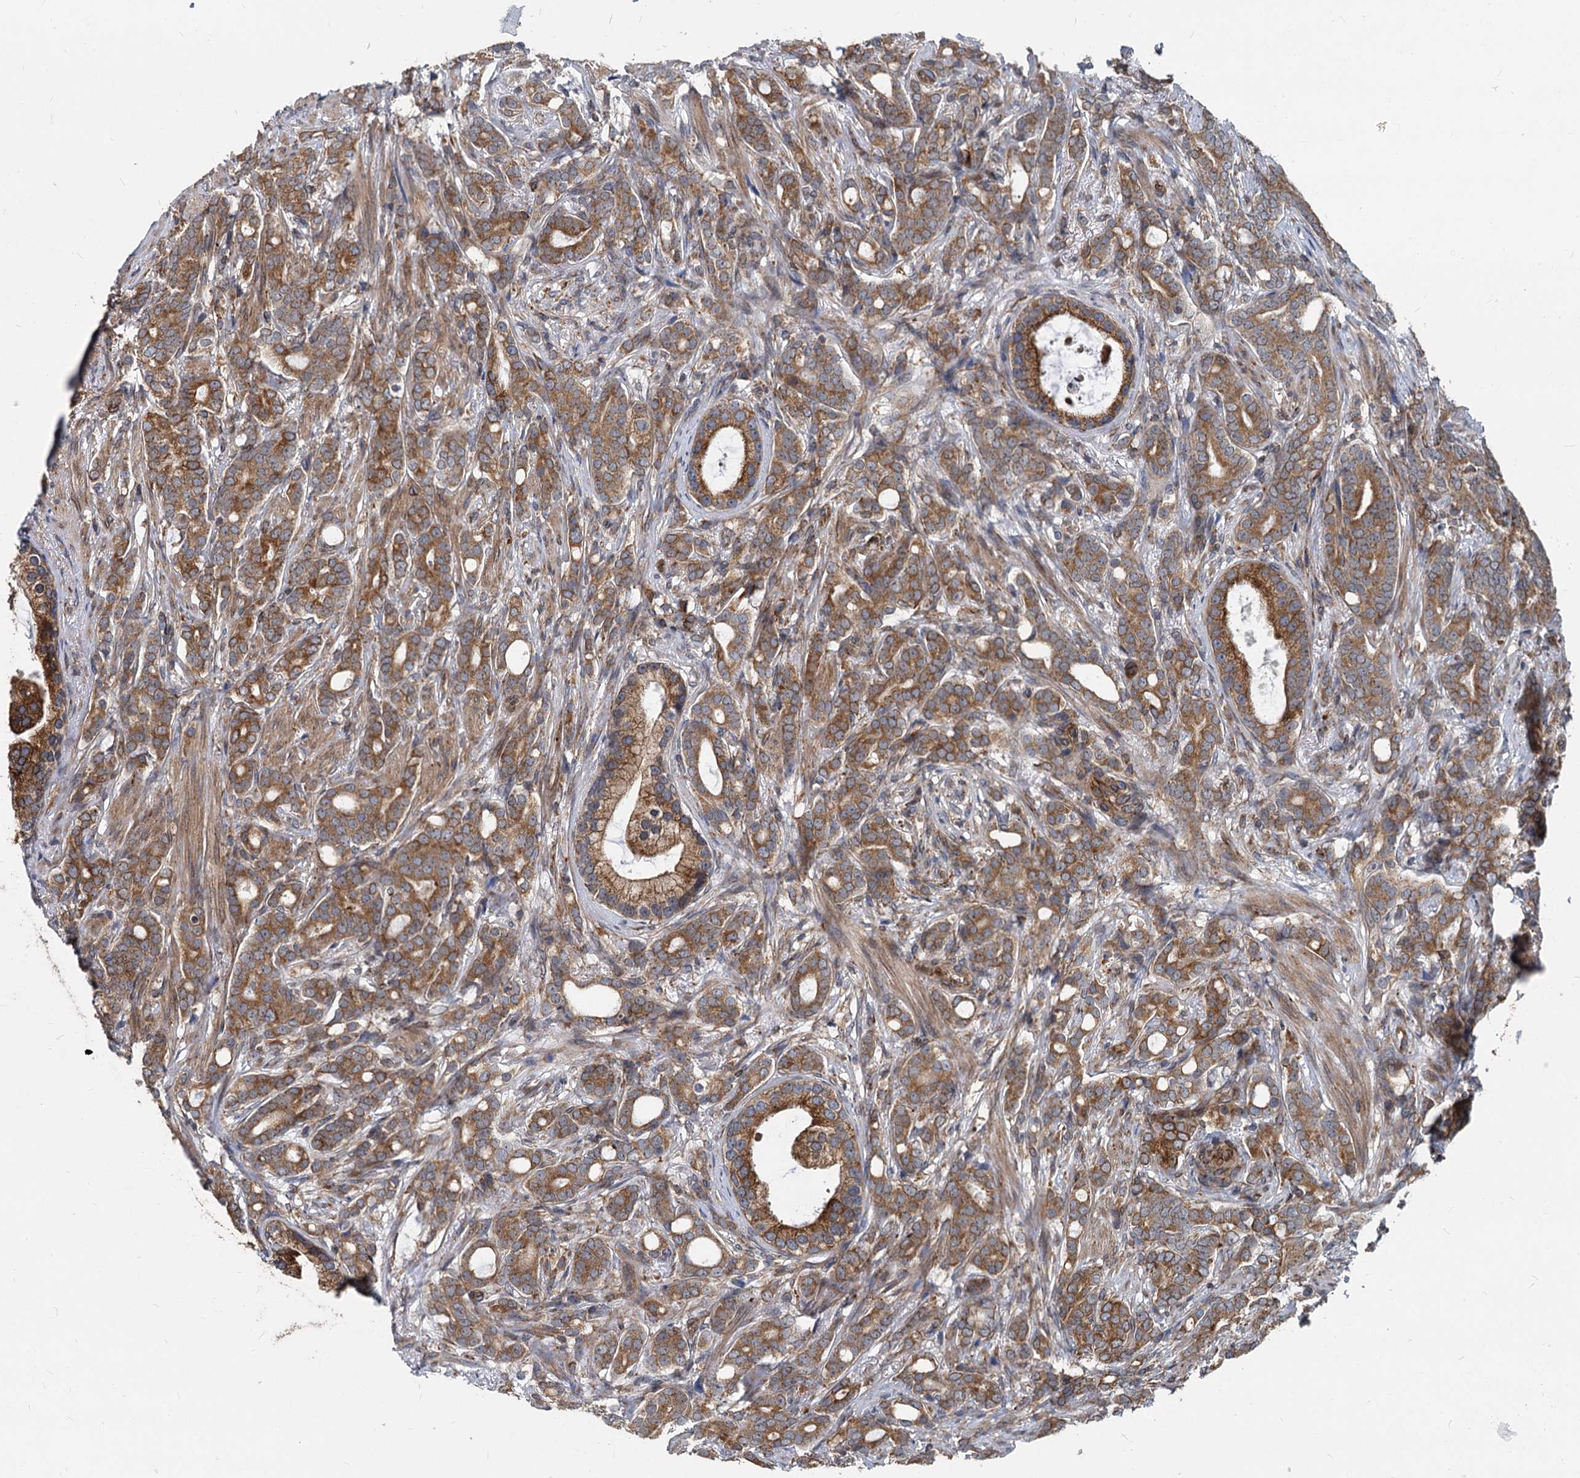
{"staining": {"intensity": "strong", "quantity": ">75%", "location": "cytoplasmic/membranous"}, "tissue": "prostate cancer", "cell_type": "Tumor cells", "image_type": "cancer", "snomed": [{"axis": "morphology", "description": "Adenocarcinoma, Low grade"}, {"axis": "topography", "description": "Prostate"}], "caption": "Immunohistochemistry histopathology image of prostate cancer (adenocarcinoma (low-grade)) stained for a protein (brown), which demonstrates high levels of strong cytoplasmic/membranous staining in approximately >75% of tumor cells.", "gene": "STIM1", "patient": {"sex": "male", "age": 71}}